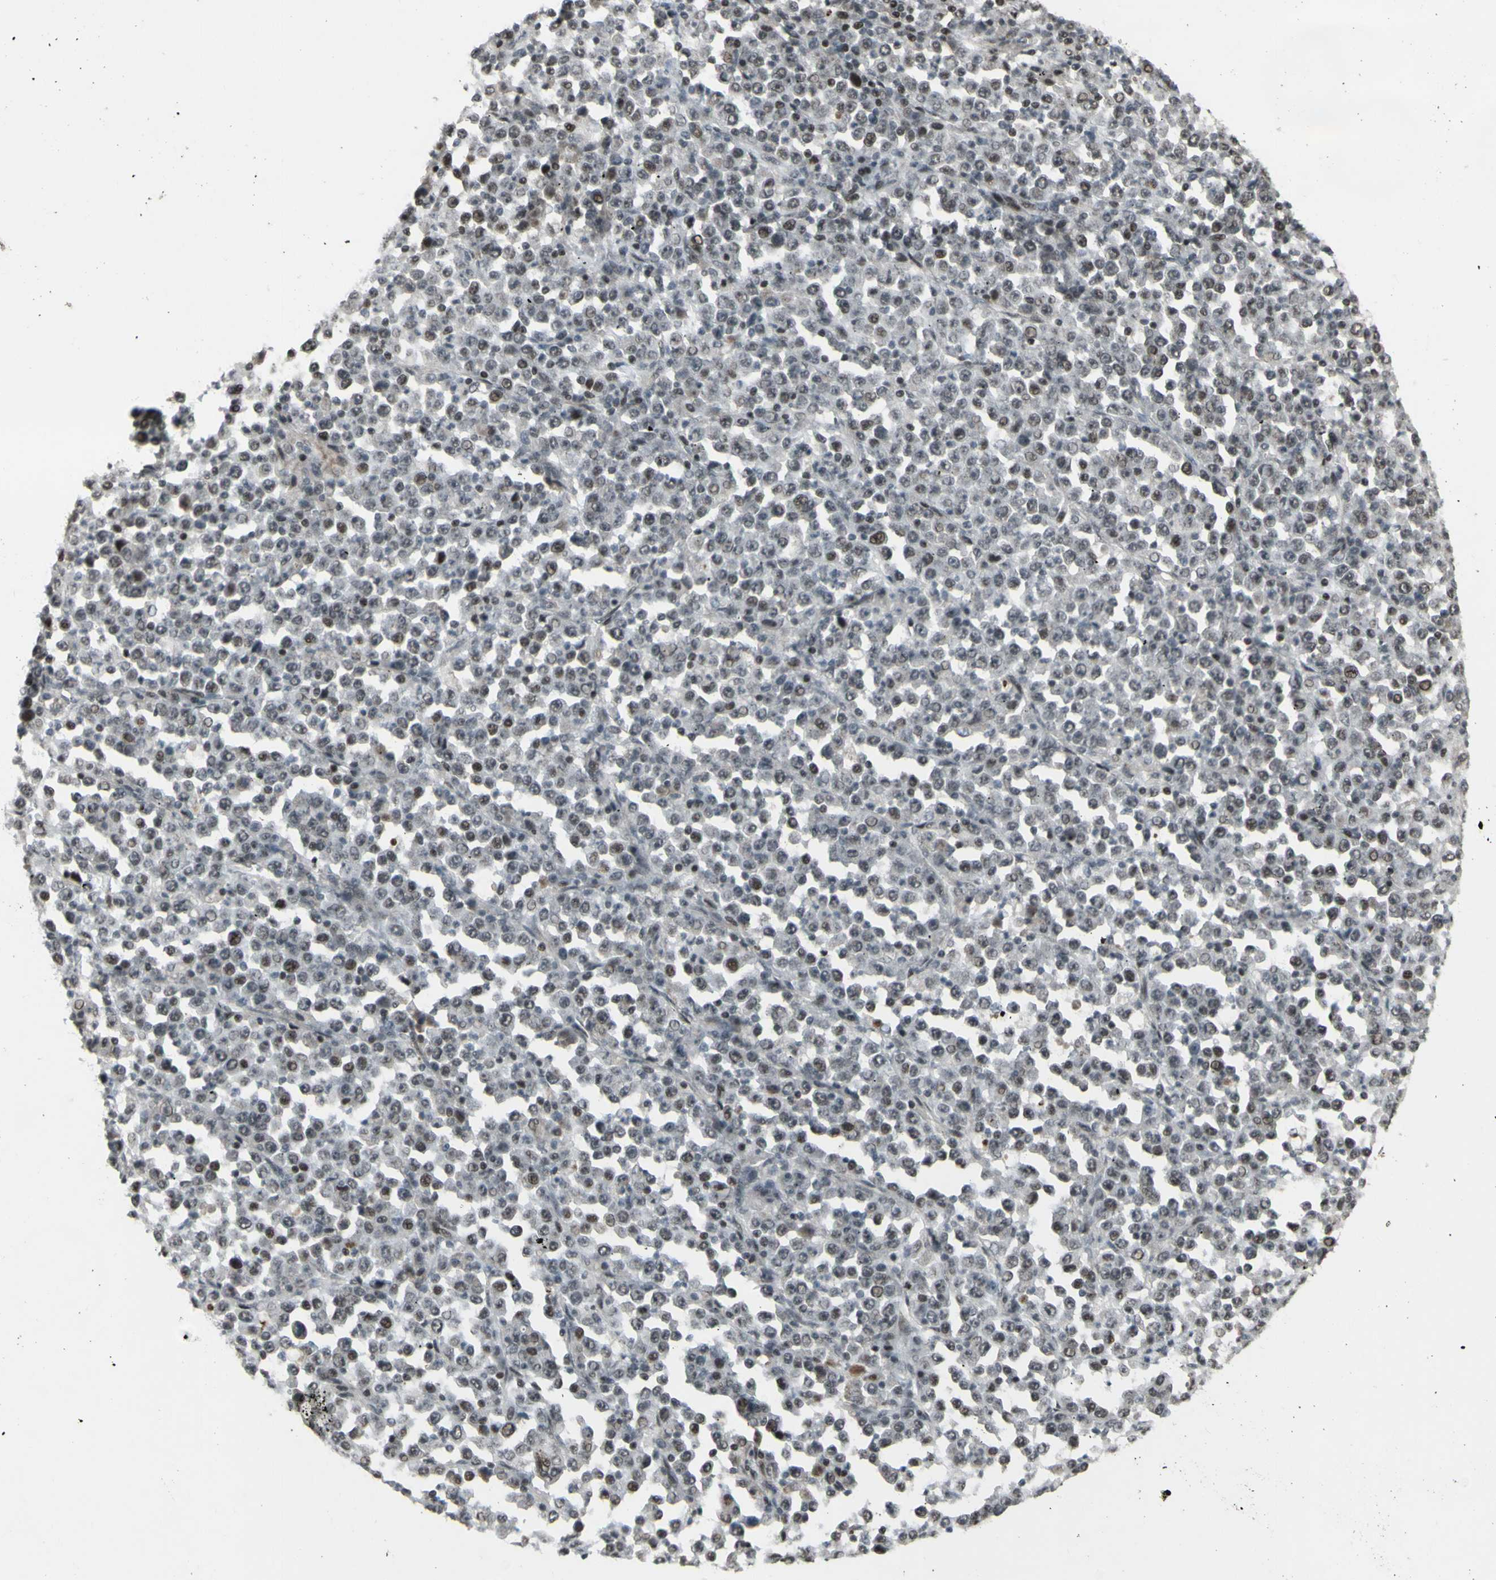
{"staining": {"intensity": "moderate", "quantity": "25%-75%", "location": "nuclear"}, "tissue": "stomach cancer", "cell_type": "Tumor cells", "image_type": "cancer", "snomed": [{"axis": "morphology", "description": "Normal tissue, NOS"}, {"axis": "morphology", "description": "Adenocarcinoma, NOS"}, {"axis": "topography", "description": "Stomach, upper"}, {"axis": "topography", "description": "Stomach"}], "caption": "Immunohistochemical staining of stomach cancer reveals medium levels of moderate nuclear positivity in approximately 25%-75% of tumor cells.", "gene": "SUPT6H", "patient": {"sex": "male", "age": 59}}